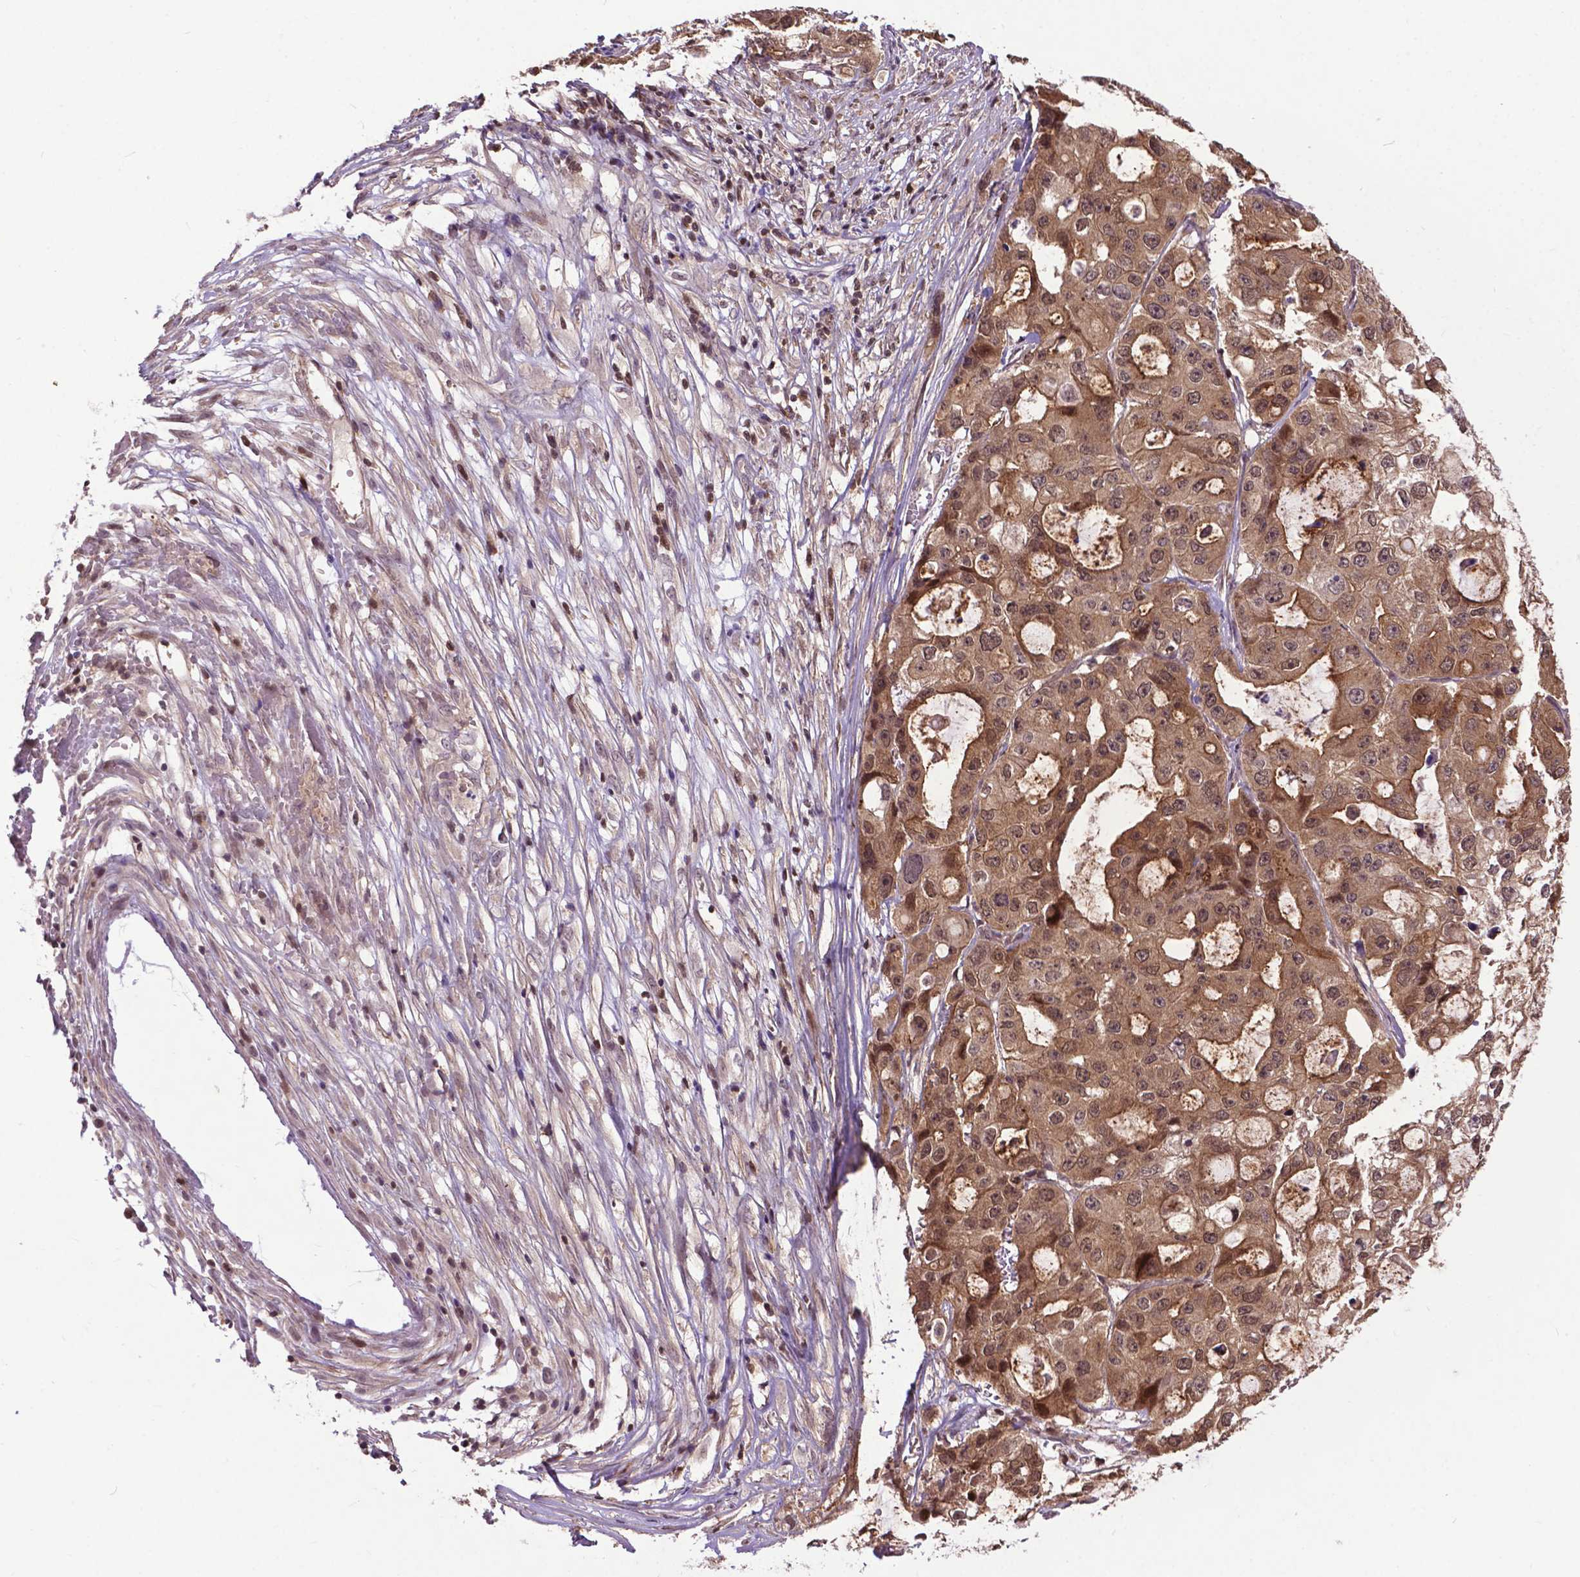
{"staining": {"intensity": "moderate", "quantity": ">75%", "location": "cytoplasmic/membranous"}, "tissue": "ovarian cancer", "cell_type": "Tumor cells", "image_type": "cancer", "snomed": [{"axis": "morphology", "description": "Cystadenocarcinoma, serous, NOS"}, {"axis": "topography", "description": "Ovary"}], "caption": "IHC image of human ovarian cancer (serous cystadenocarcinoma) stained for a protein (brown), which shows medium levels of moderate cytoplasmic/membranous staining in approximately >75% of tumor cells.", "gene": "CHMP4A", "patient": {"sex": "female", "age": 56}}